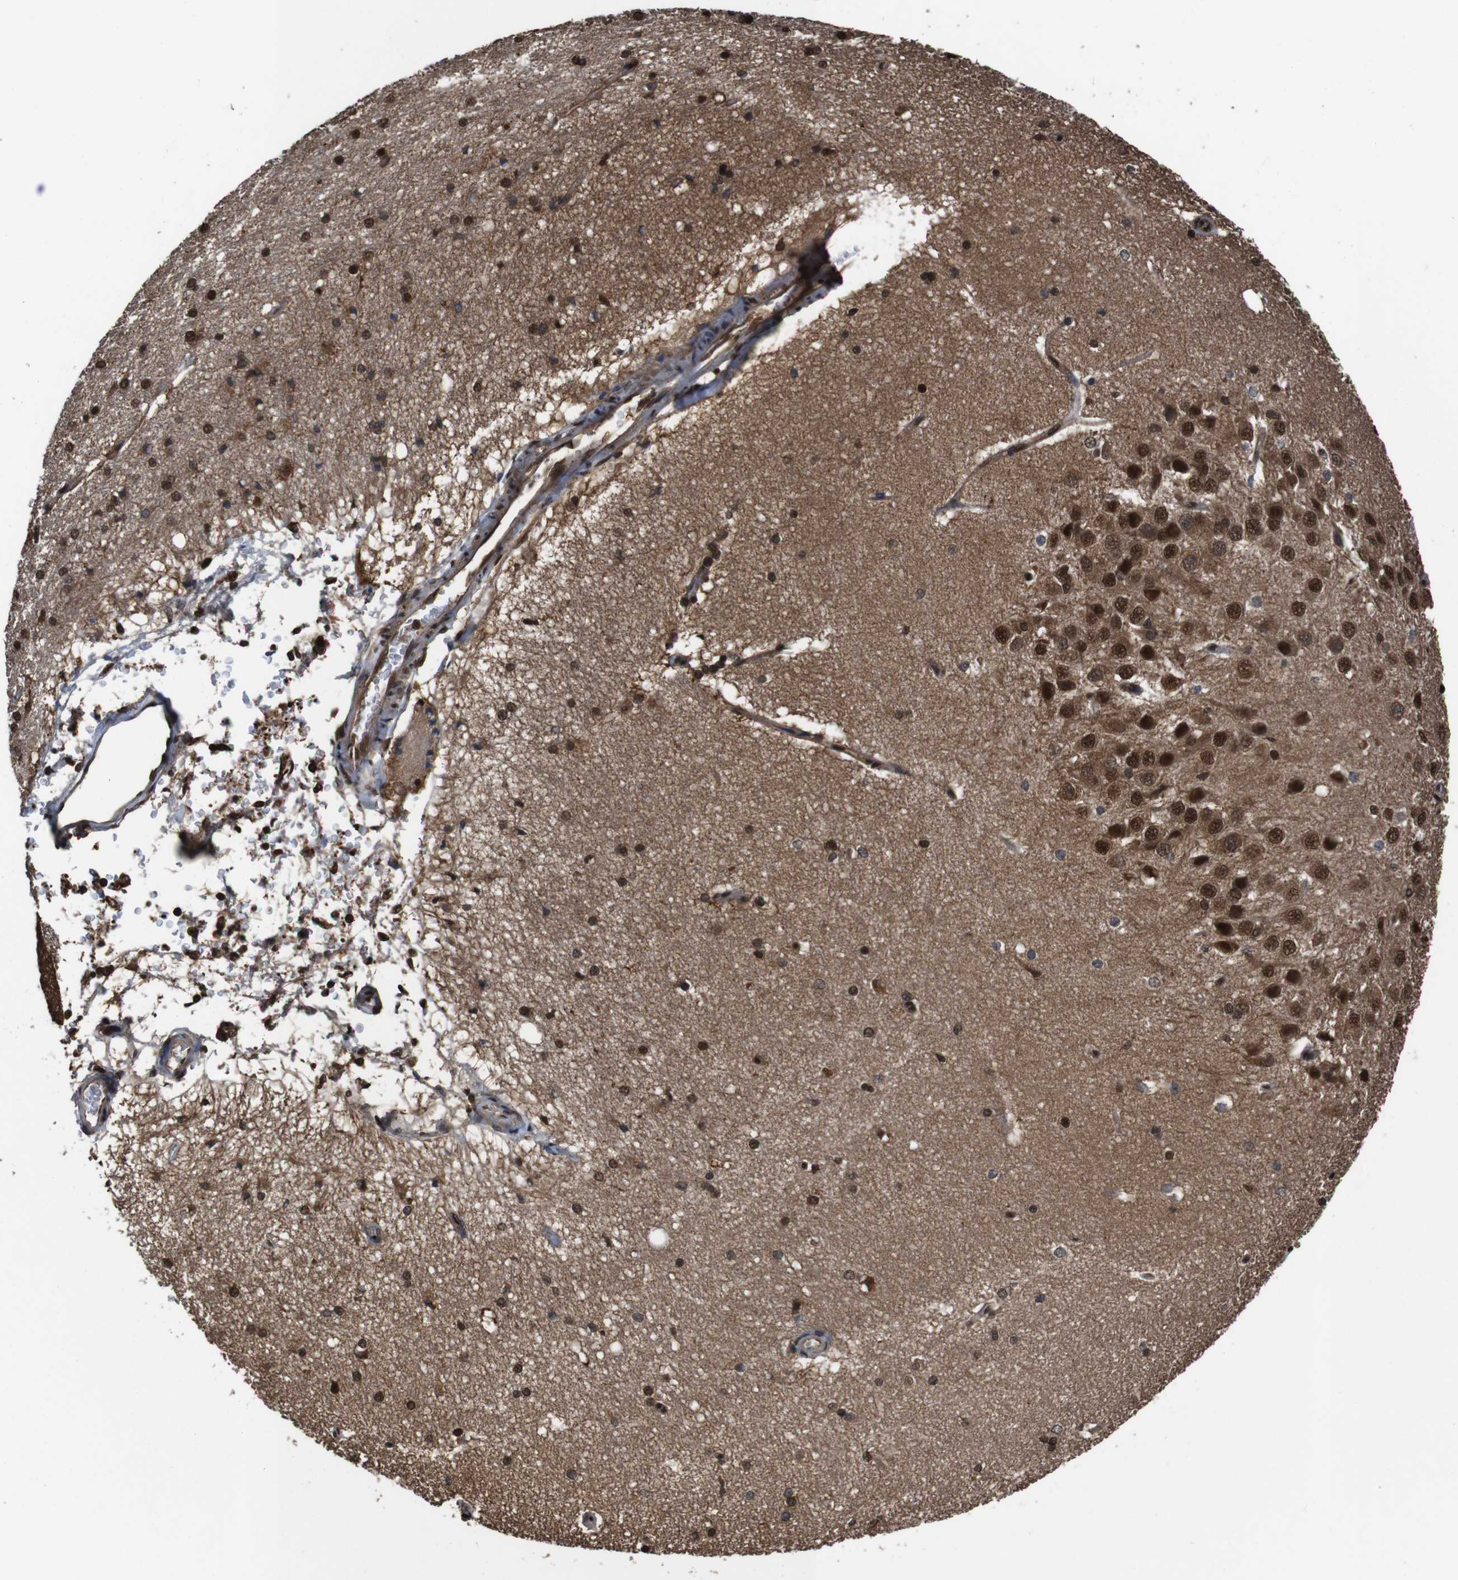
{"staining": {"intensity": "moderate", "quantity": "25%-75%", "location": "cytoplasmic/membranous,nuclear"}, "tissue": "hippocampus", "cell_type": "Glial cells", "image_type": "normal", "snomed": [{"axis": "morphology", "description": "Normal tissue, NOS"}, {"axis": "topography", "description": "Hippocampus"}], "caption": "Approximately 25%-75% of glial cells in unremarkable hippocampus show moderate cytoplasmic/membranous,nuclear protein positivity as visualized by brown immunohistochemical staining.", "gene": "VCP", "patient": {"sex": "female", "age": 19}}